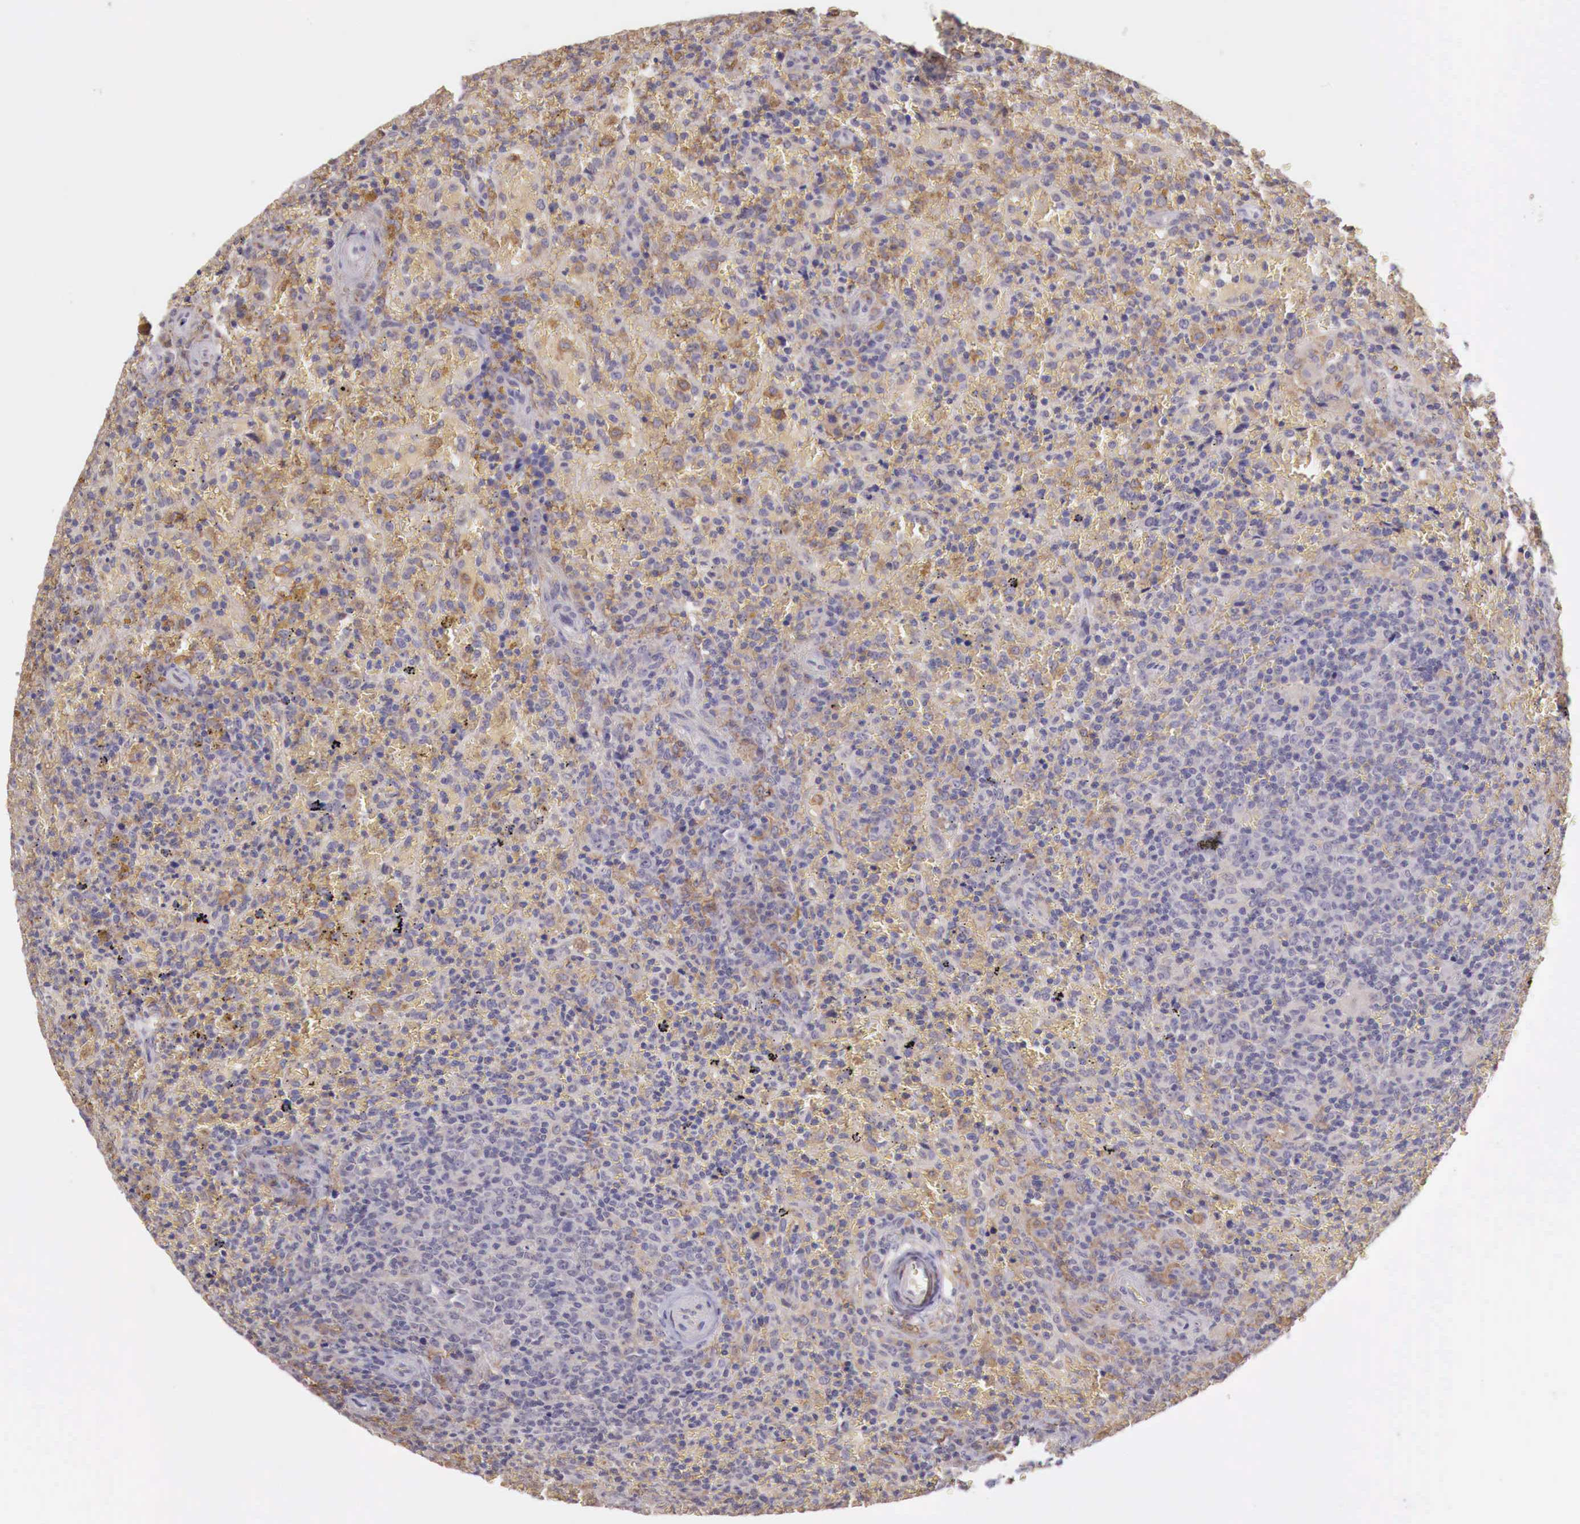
{"staining": {"intensity": "weak", "quantity": "25%-75%", "location": "cytoplasmic/membranous"}, "tissue": "lymphoma", "cell_type": "Tumor cells", "image_type": "cancer", "snomed": [{"axis": "morphology", "description": "Malignant lymphoma, non-Hodgkin's type, High grade"}, {"axis": "topography", "description": "Spleen"}, {"axis": "topography", "description": "Lymph node"}], "caption": "This photomicrograph reveals IHC staining of lymphoma, with low weak cytoplasmic/membranous expression in about 25%-75% of tumor cells.", "gene": "CHRDL1", "patient": {"sex": "female", "age": 70}}